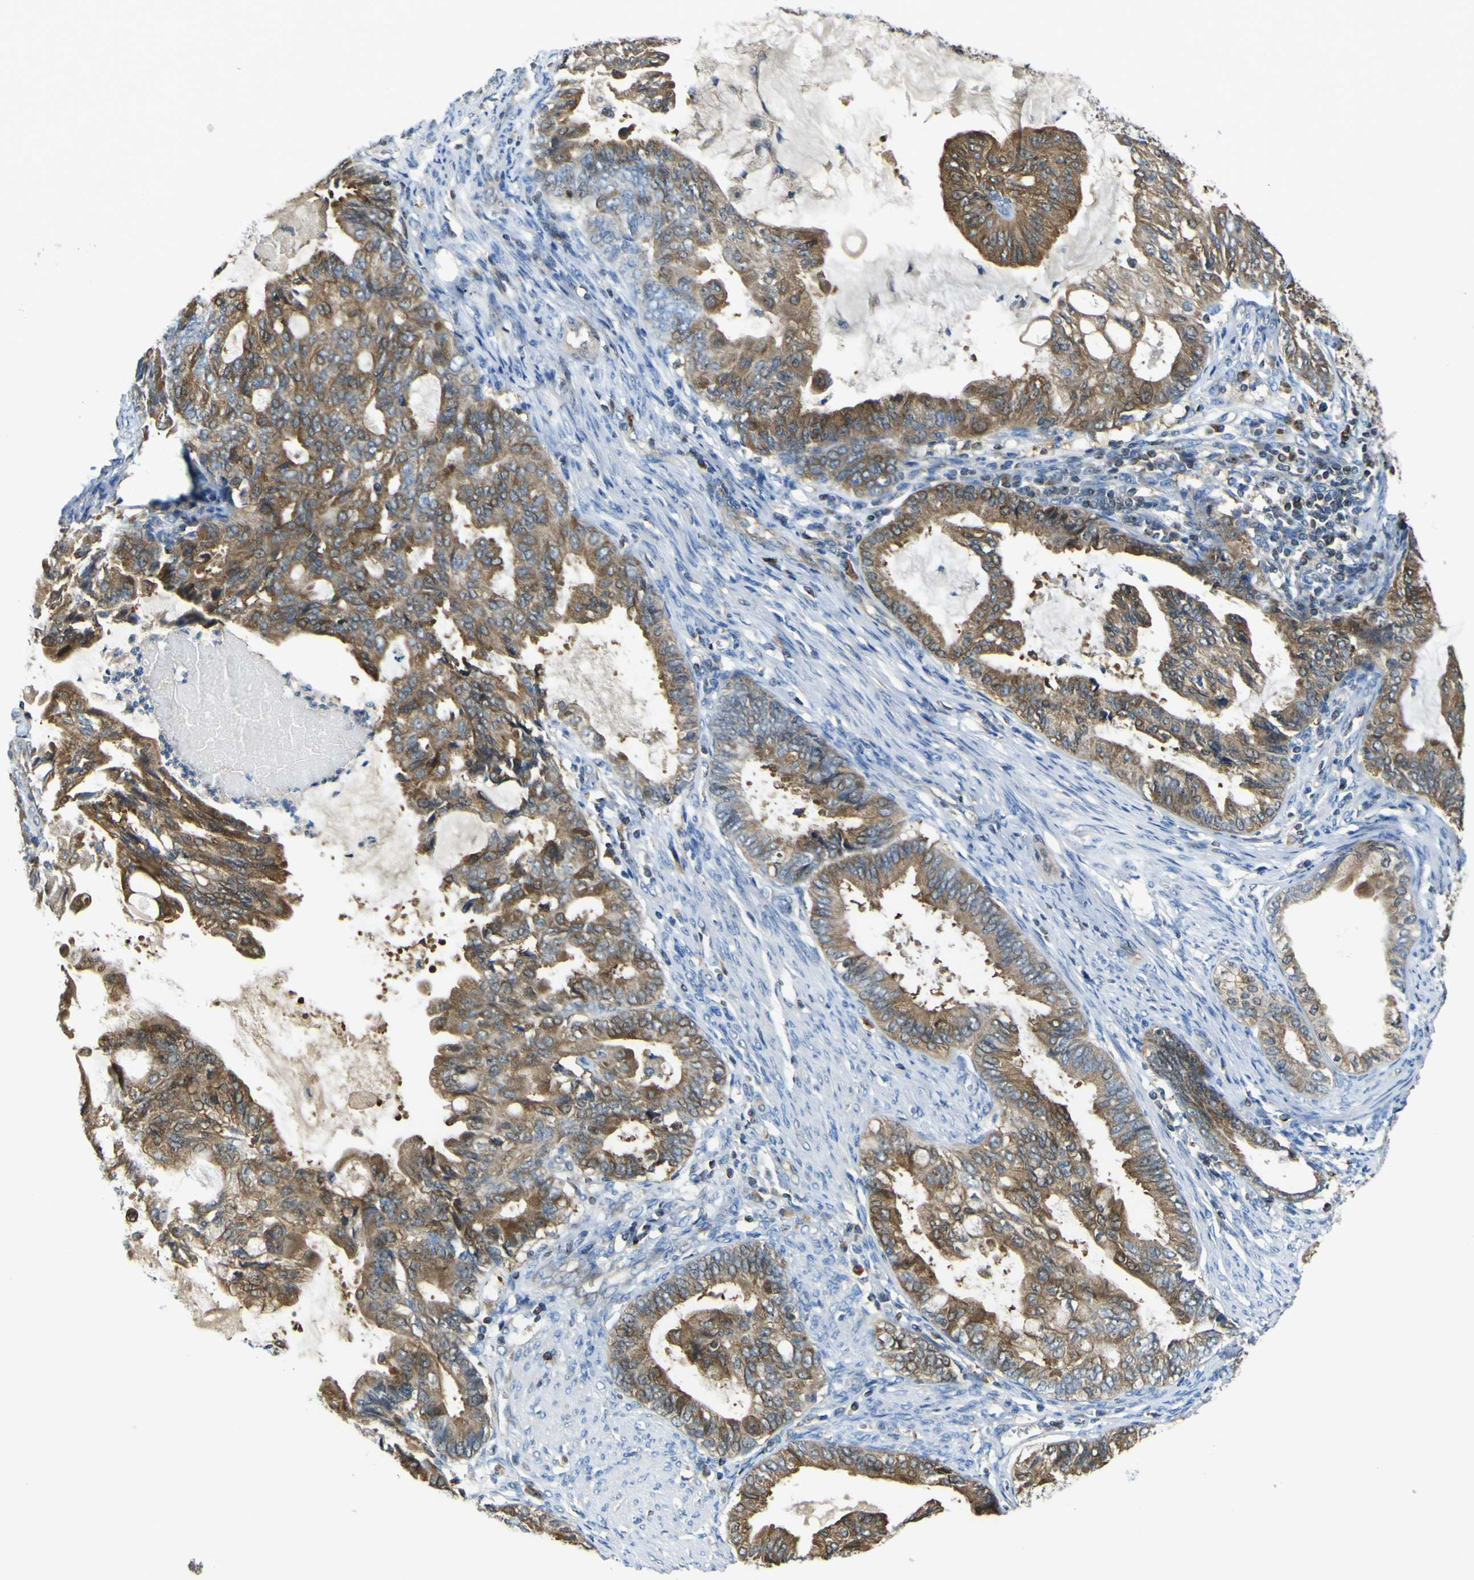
{"staining": {"intensity": "strong", "quantity": "25%-75%", "location": "cytoplasmic/membranous,nuclear"}, "tissue": "endometrial cancer", "cell_type": "Tumor cells", "image_type": "cancer", "snomed": [{"axis": "morphology", "description": "Adenocarcinoma, NOS"}, {"axis": "topography", "description": "Endometrium"}], "caption": "Endometrial cancer stained for a protein reveals strong cytoplasmic/membranous and nuclear positivity in tumor cells.", "gene": "EML2", "patient": {"sex": "female", "age": 86}}